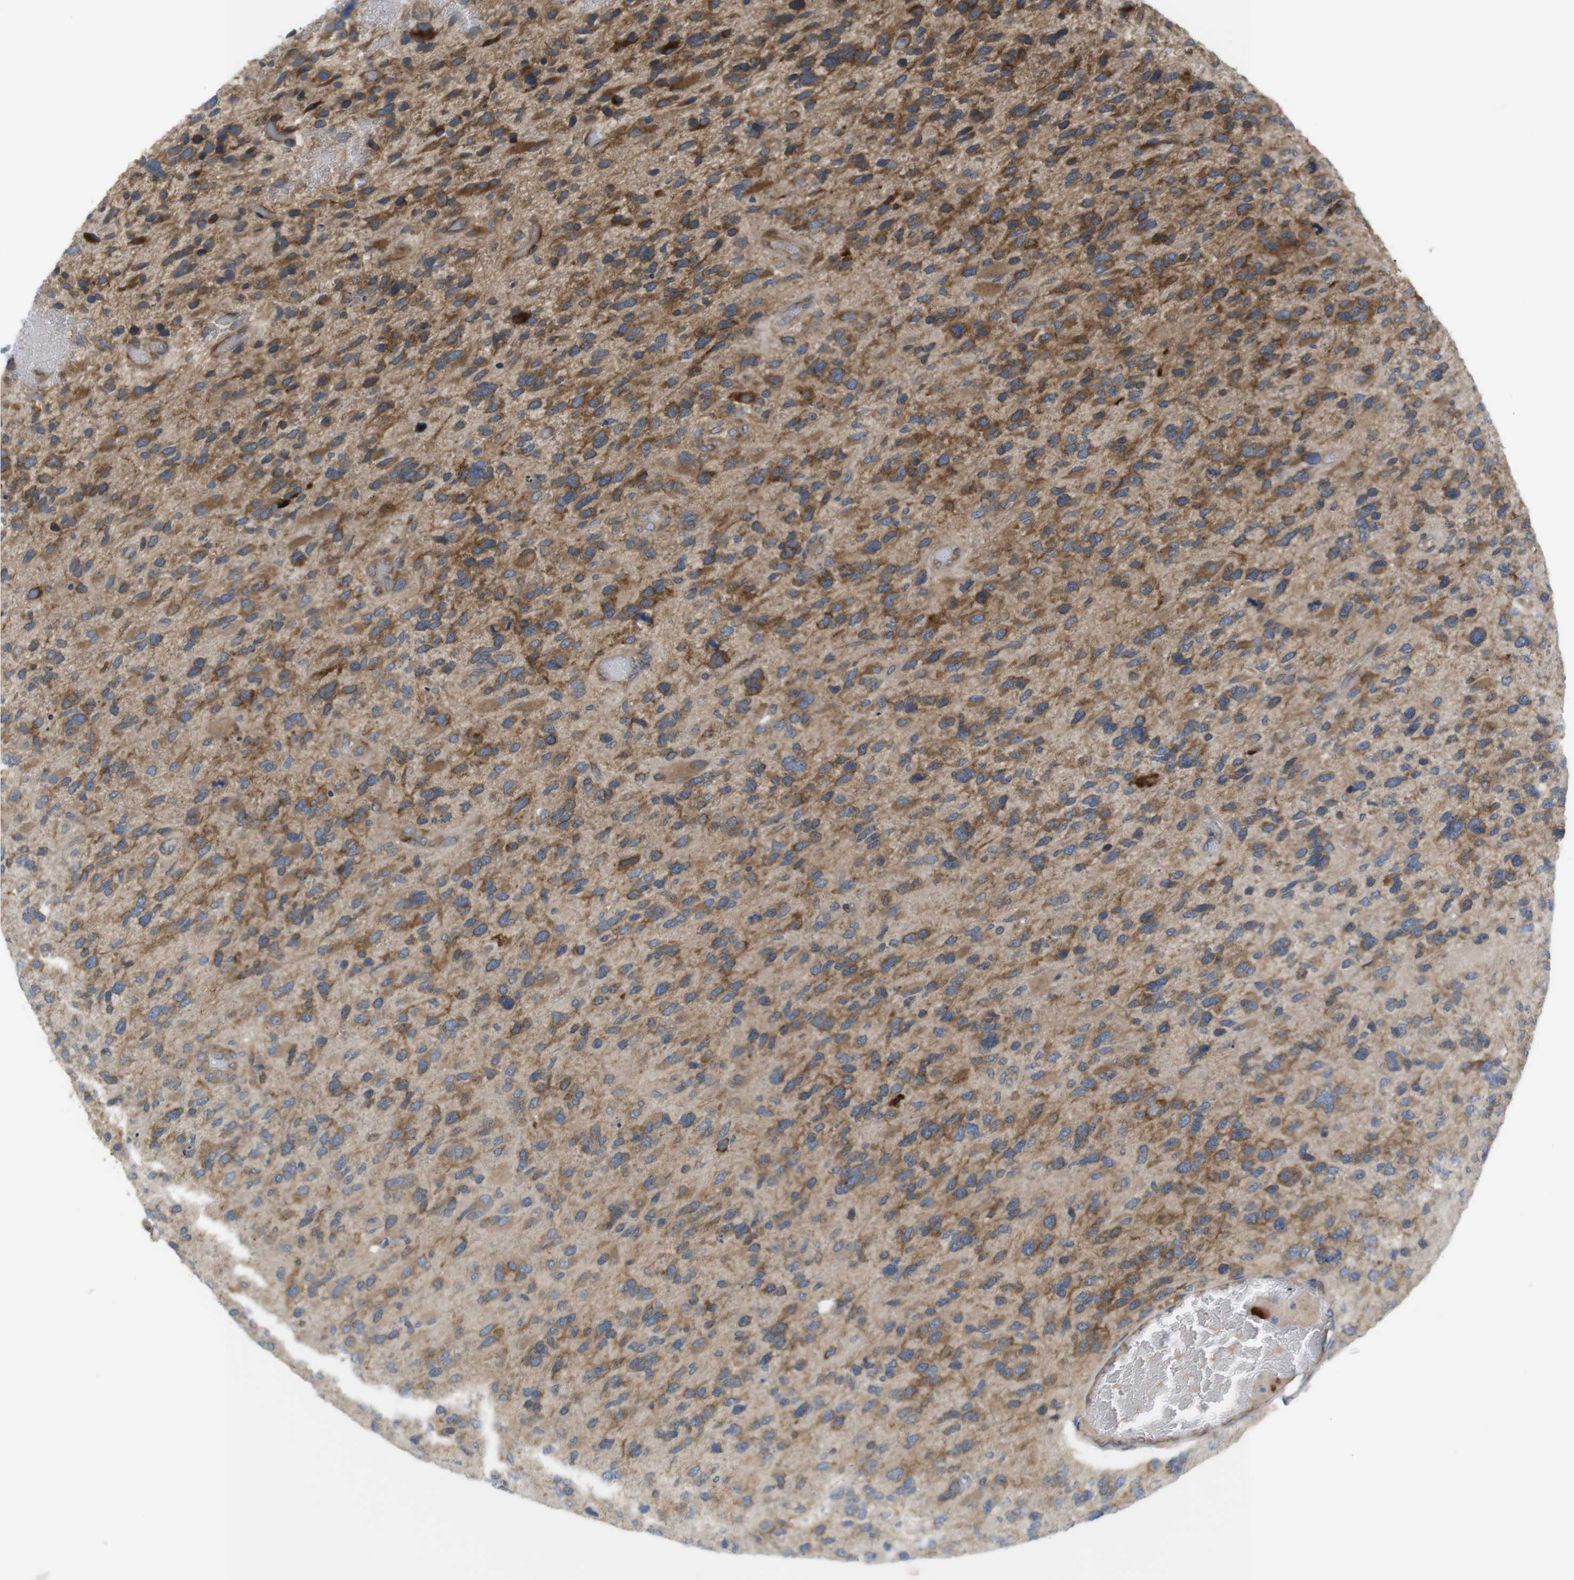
{"staining": {"intensity": "moderate", "quantity": ">75%", "location": "cytoplasmic/membranous"}, "tissue": "glioma", "cell_type": "Tumor cells", "image_type": "cancer", "snomed": [{"axis": "morphology", "description": "Glioma, malignant, High grade"}, {"axis": "topography", "description": "Brain"}], "caption": "There is medium levels of moderate cytoplasmic/membranous positivity in tumor cells of high-grade glioma (malignant), as demonstrated by immunohistochemical staining (brown color).", "gene": "GJC3", "patient": {"sex": "female", "age": 58}}